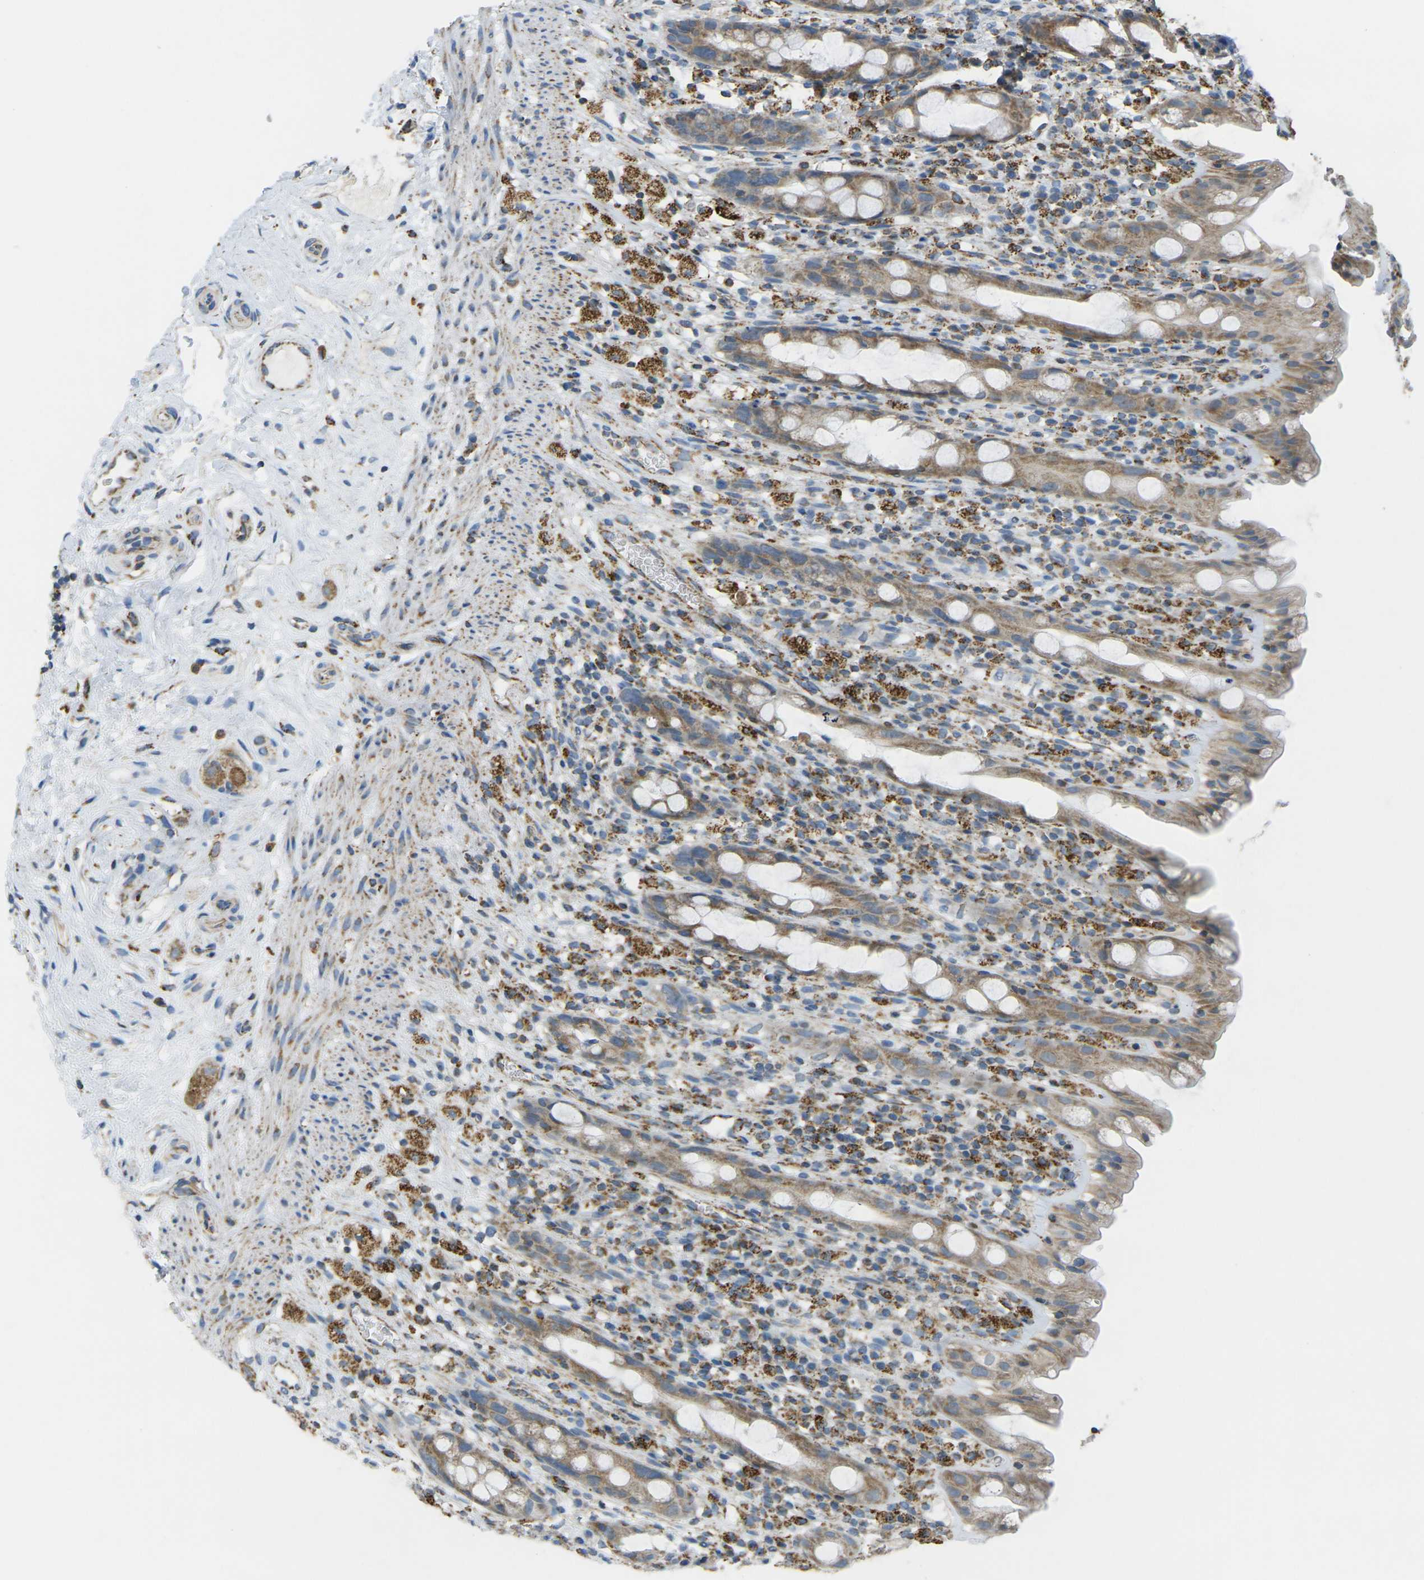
{"staining": {"intensity": "moderate", "quantity": ">75%", "location": "cytoplasmic/membranous"}, "tissue": "rectum", "cell_type": "Glandular cells", "image_type": "normal", "snomed": [{"axis": "morphology", "description": "Normal tissue, NOS"}, {"axis": "topography", "description": "Rectum"}], "caption": "This is a photomicrograph of immunohistochemistry (IHC) staining of unremarkable rectum, which shows moderate positivity in the cytoplasmic/membranous of glandular cells.", "gene": "CYB5R1", "patient": {"sex": "male", "age": 44}}